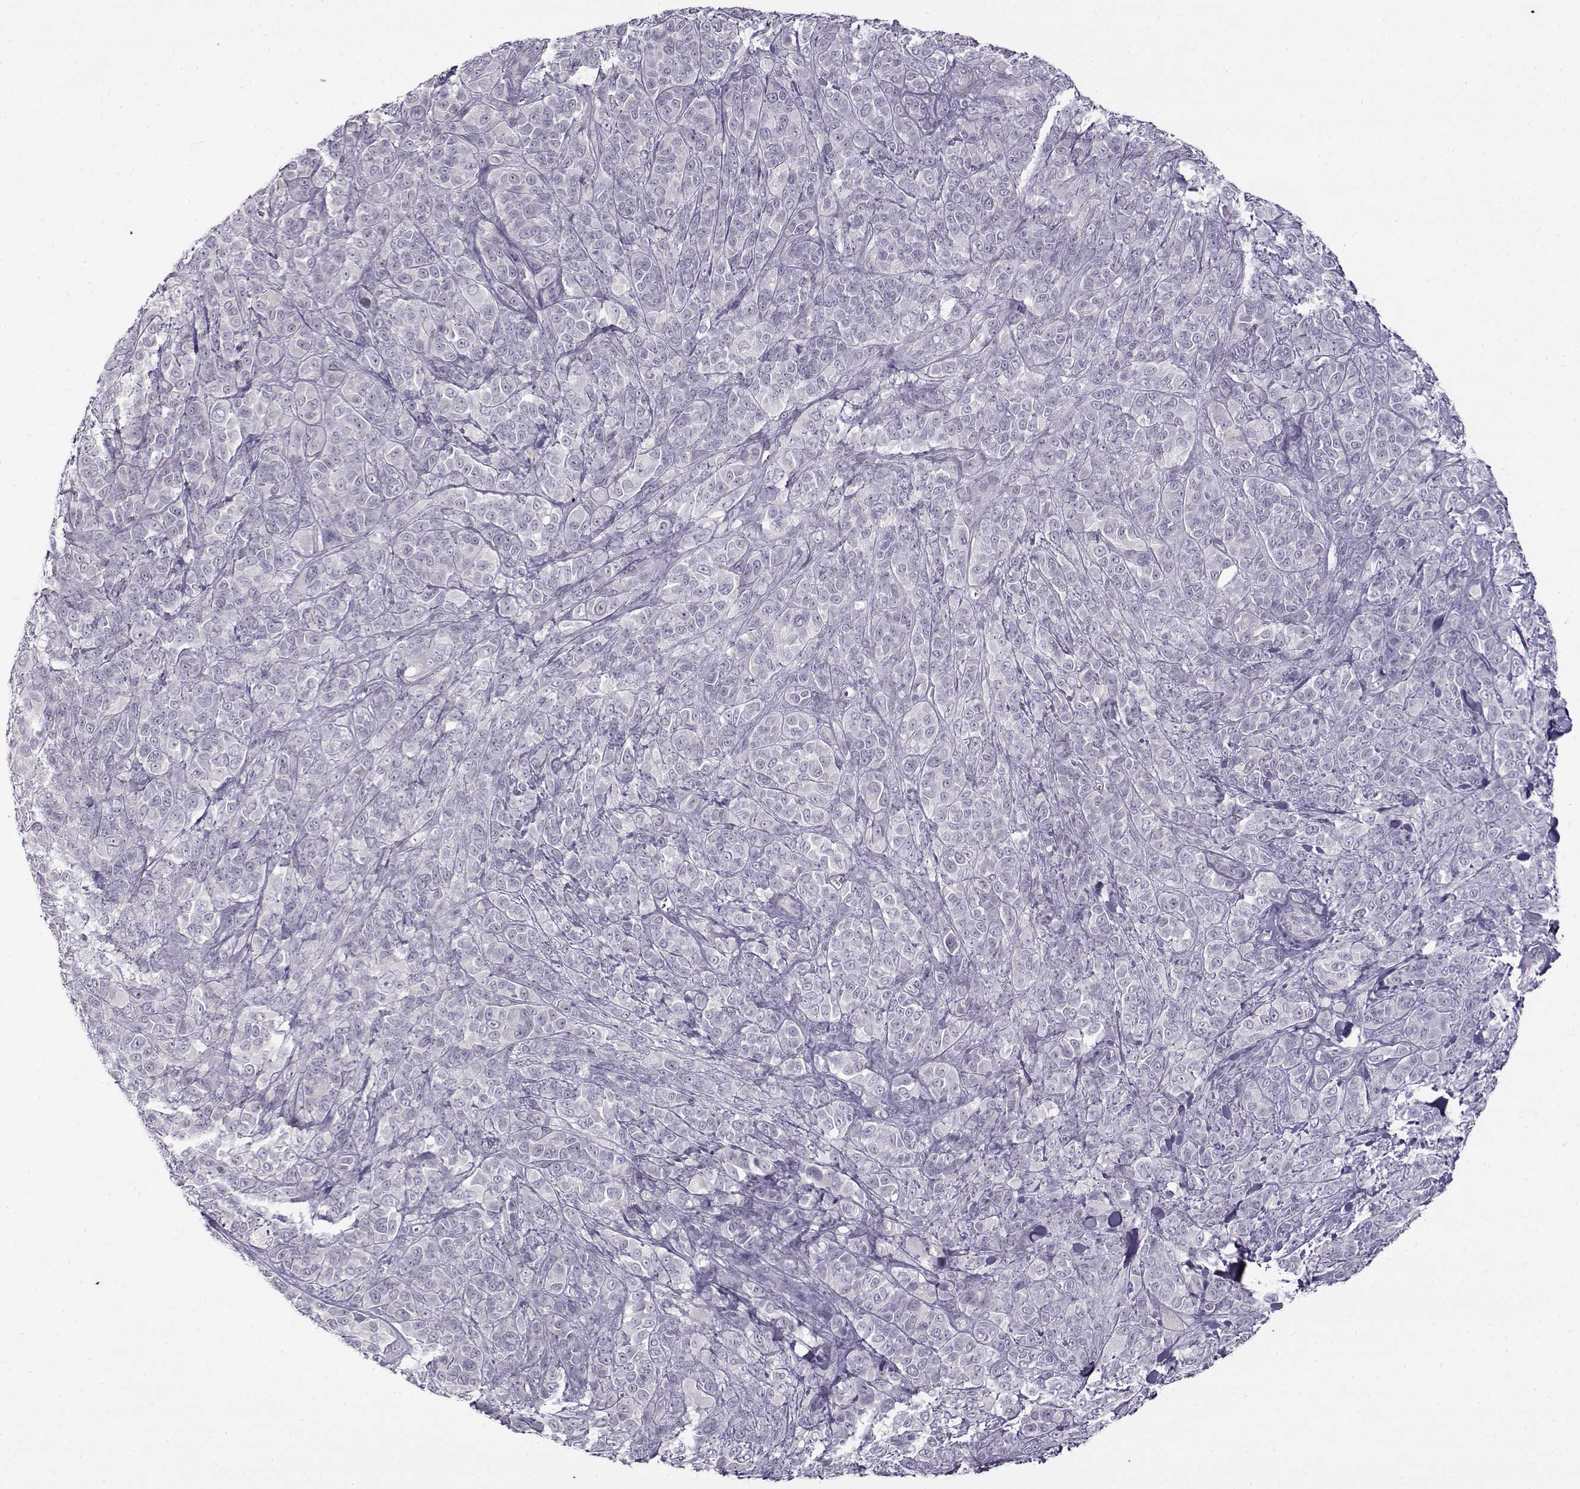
{"staining": {"intensity": "negative", "quantity": "none", "location": "none"}, "tissue": "melanoma", "cell_type": "Tumor cells", "image_type": "cancer", "snomed": [{"axis": "morphology", "description": "Malignant melanoma, NOS"}, {"axis": "topography", "description": "Skin"}], "caption": "Protein analysis of malignant melanoma exhibits no significant staining in tumor cells. Nuclei are stained in blue.", "gene": "TEX55", "patient": {"sex": "female", "age": 87}}